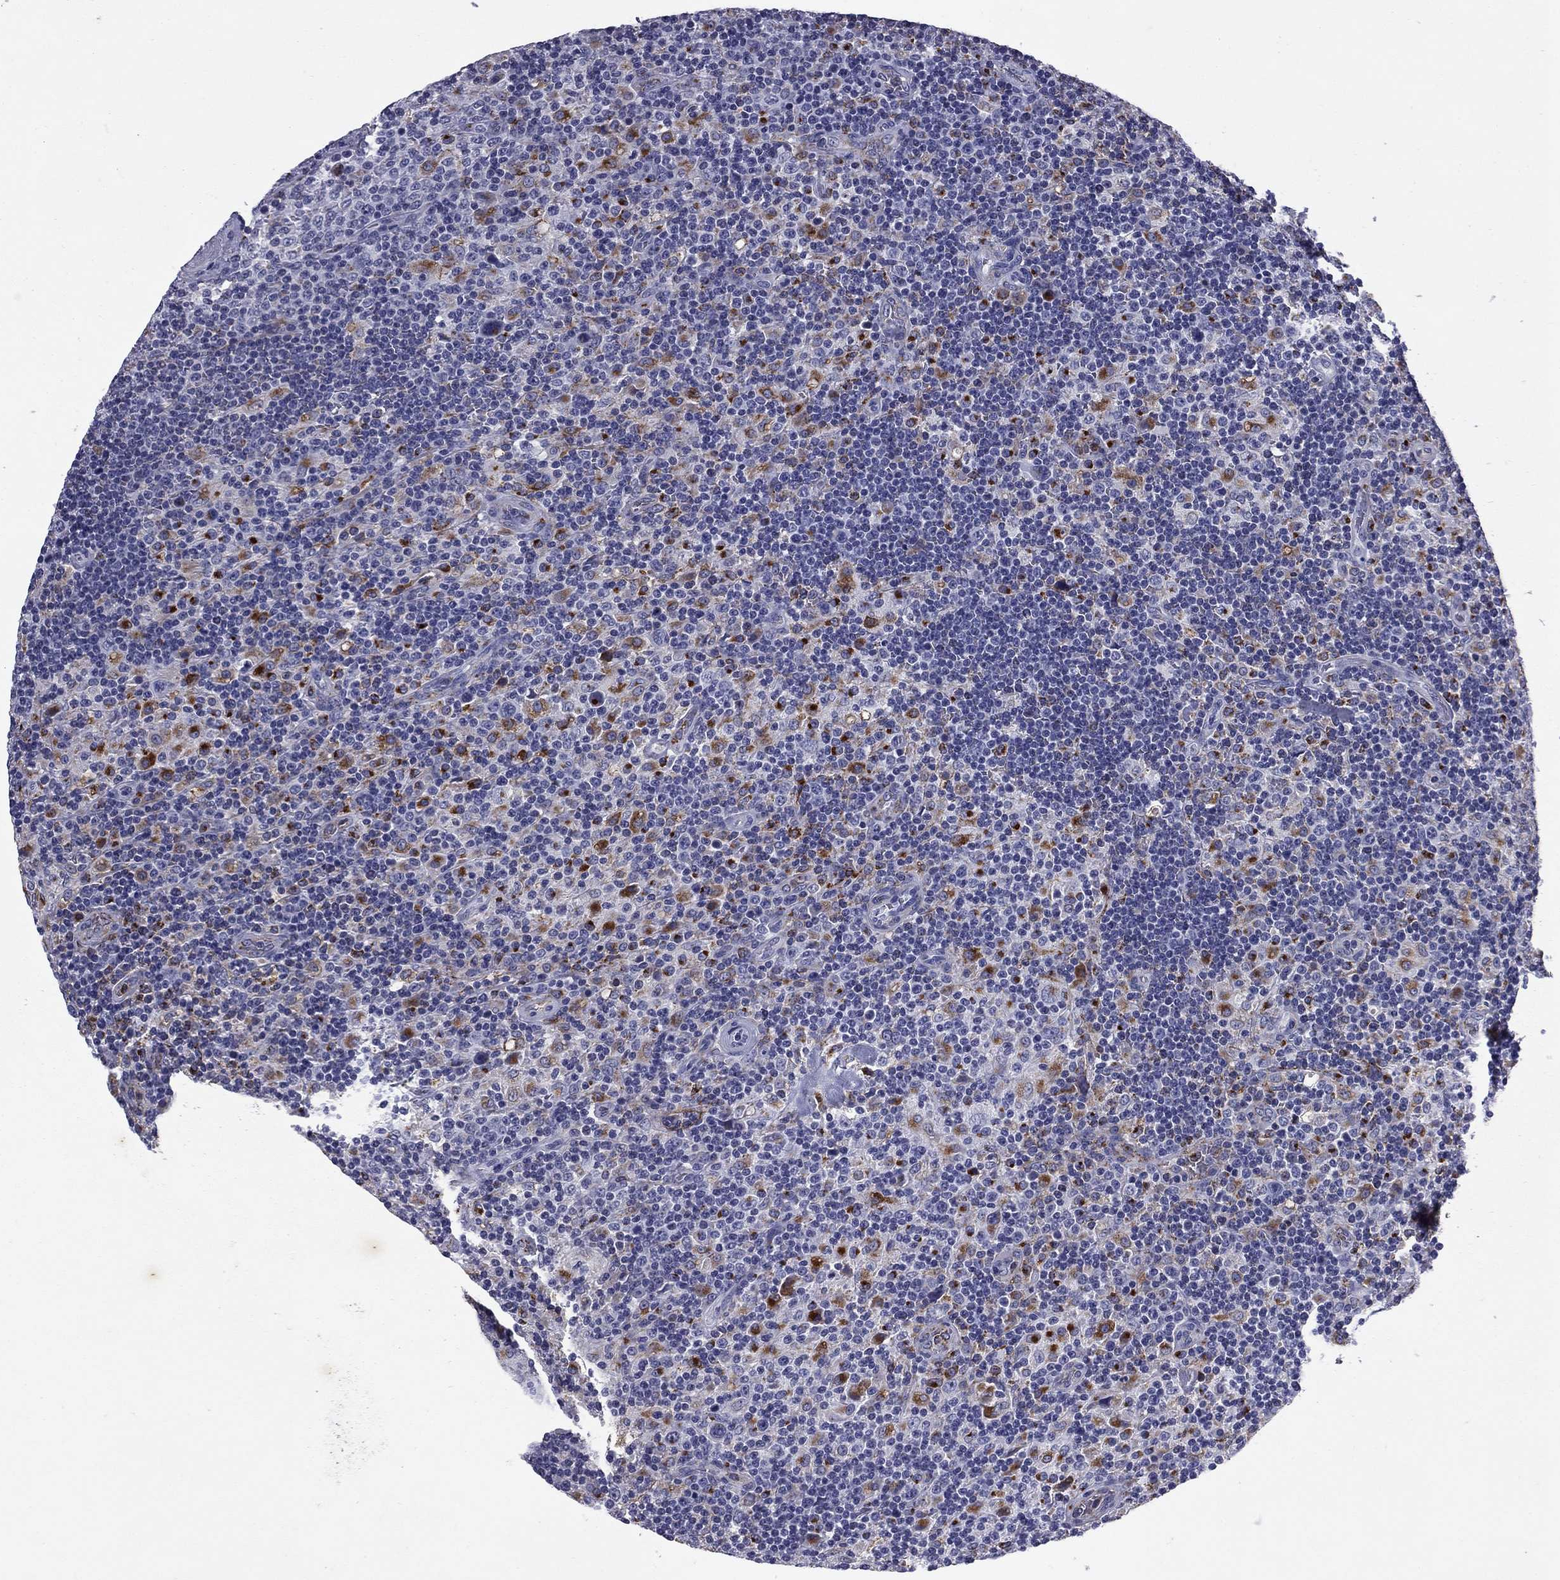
{"staining": {"intensity": "moderate", "quantity": "25%-75%", "location": "cytoplasmic/membranous"}, "tissue": "lymphoma", "cell_type": "Tumor cells", "image_type": "cancer", "snomed": [{"axis": "morphology", "description": "Hodgkin's disease, NOS"}, {"axis": "topography", "description": "Lymph node"}], "caption": "Human Hodgkin's disease stained with a brown dye shows moderate cytoplasmic/membranous positive expression in about 25%-75% of tumor cells.", "gene": "MADCAM1", "patient": {"sex": "male", "age": 70}}